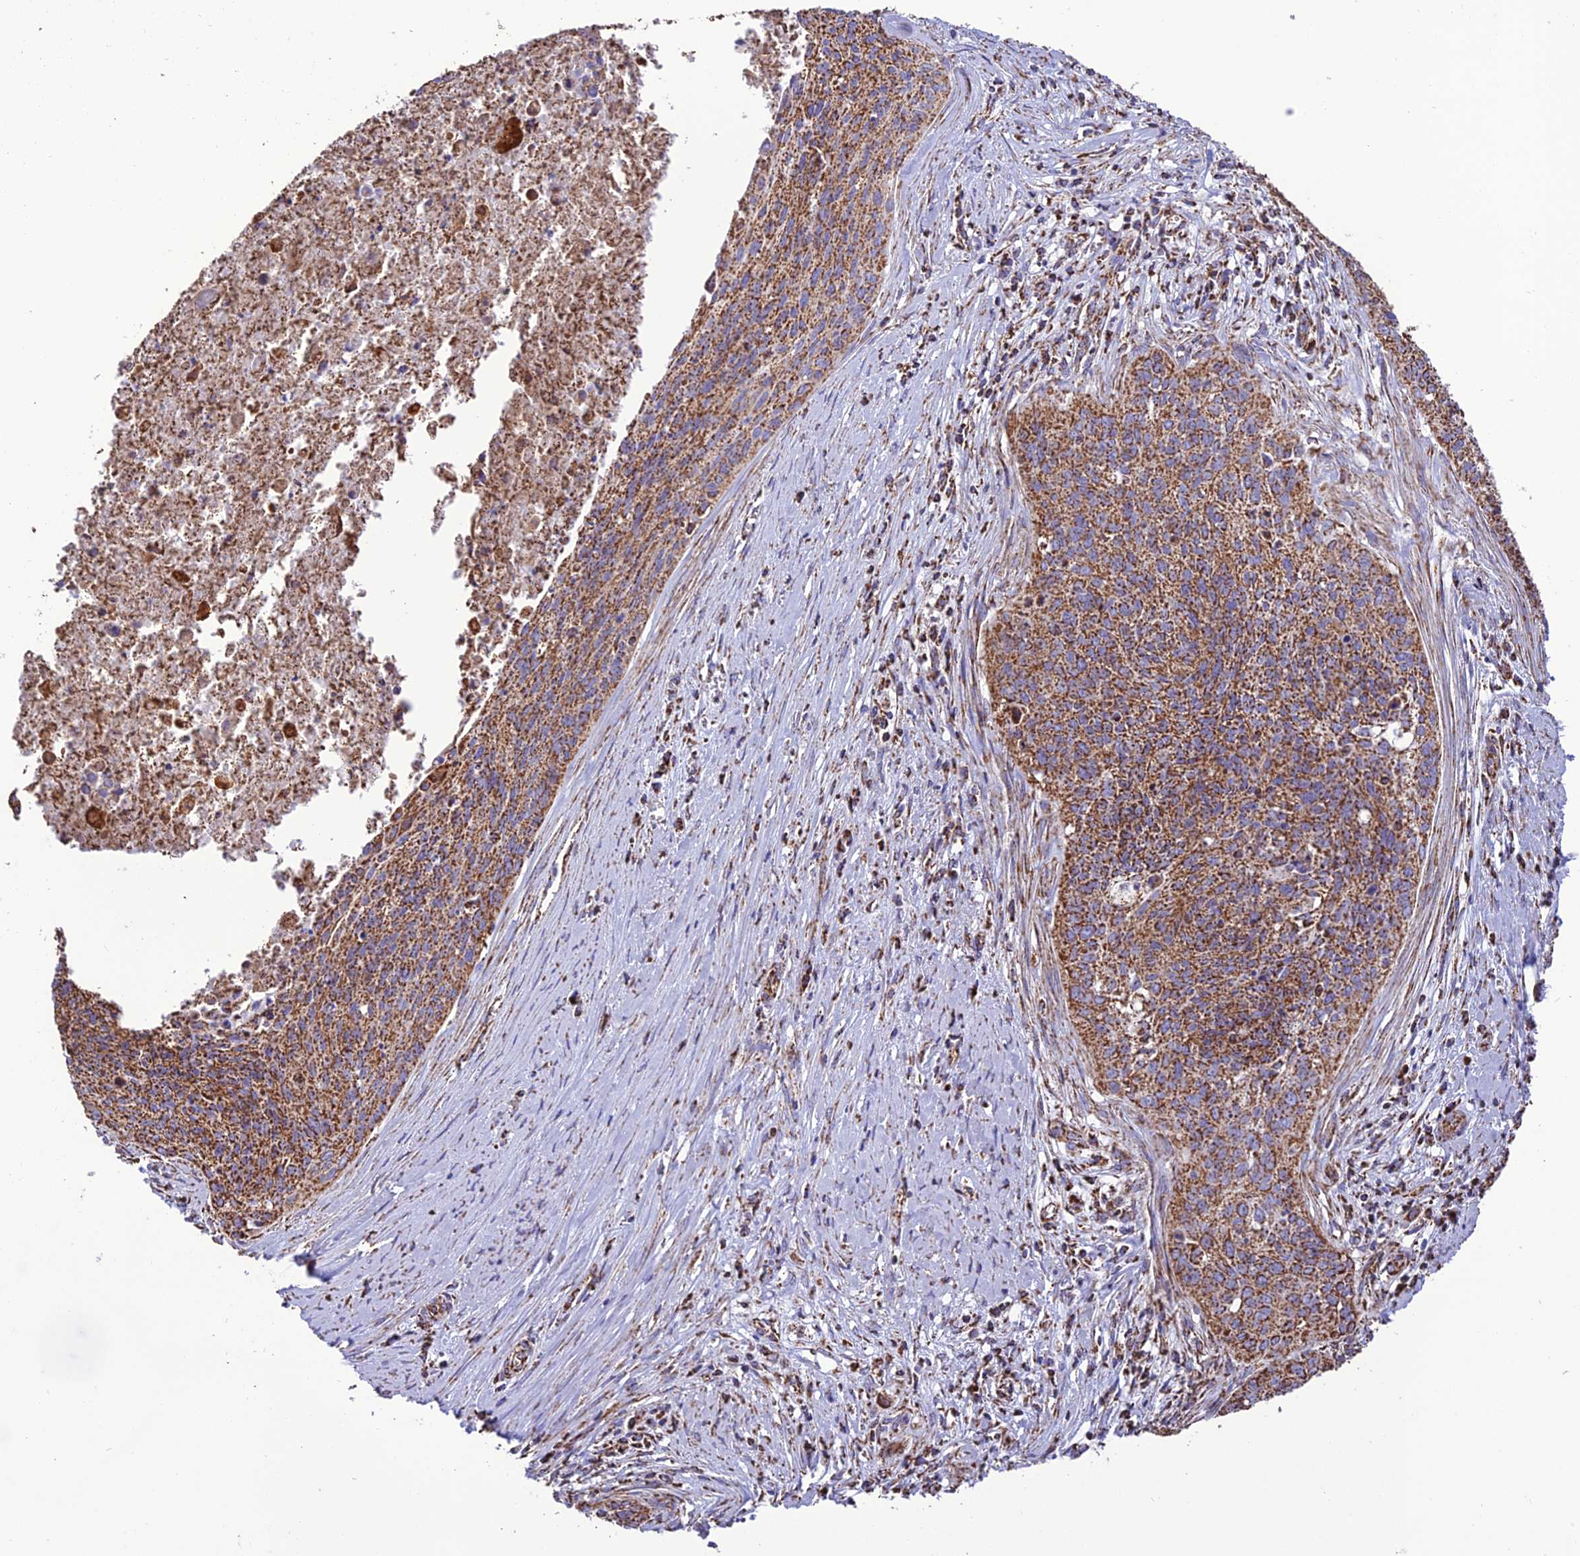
{"staining": {"intensity": "moderate", "quantity": ">75%", "location": "cytoplasmic/membranous"}, "tissue": "cervical cancer", "cell_type": "Tumor cells", "image_type": "cancer", "snomed": [{"axis": "morphology", "description": "Squamous cell carcinoma, NOS"}, {"axis": "topography", "description": "Cervix"}], "caption": "The histopathology image shows immunohistochemical staining of cervical cancer (squamous cell carcinoma). There is moderate cytoplasmic/membranous positivity is seen in approximately >75% of tumor cells.", "gene": "NDUFAF1", "patient": {"sex": "female", "age": 55}}